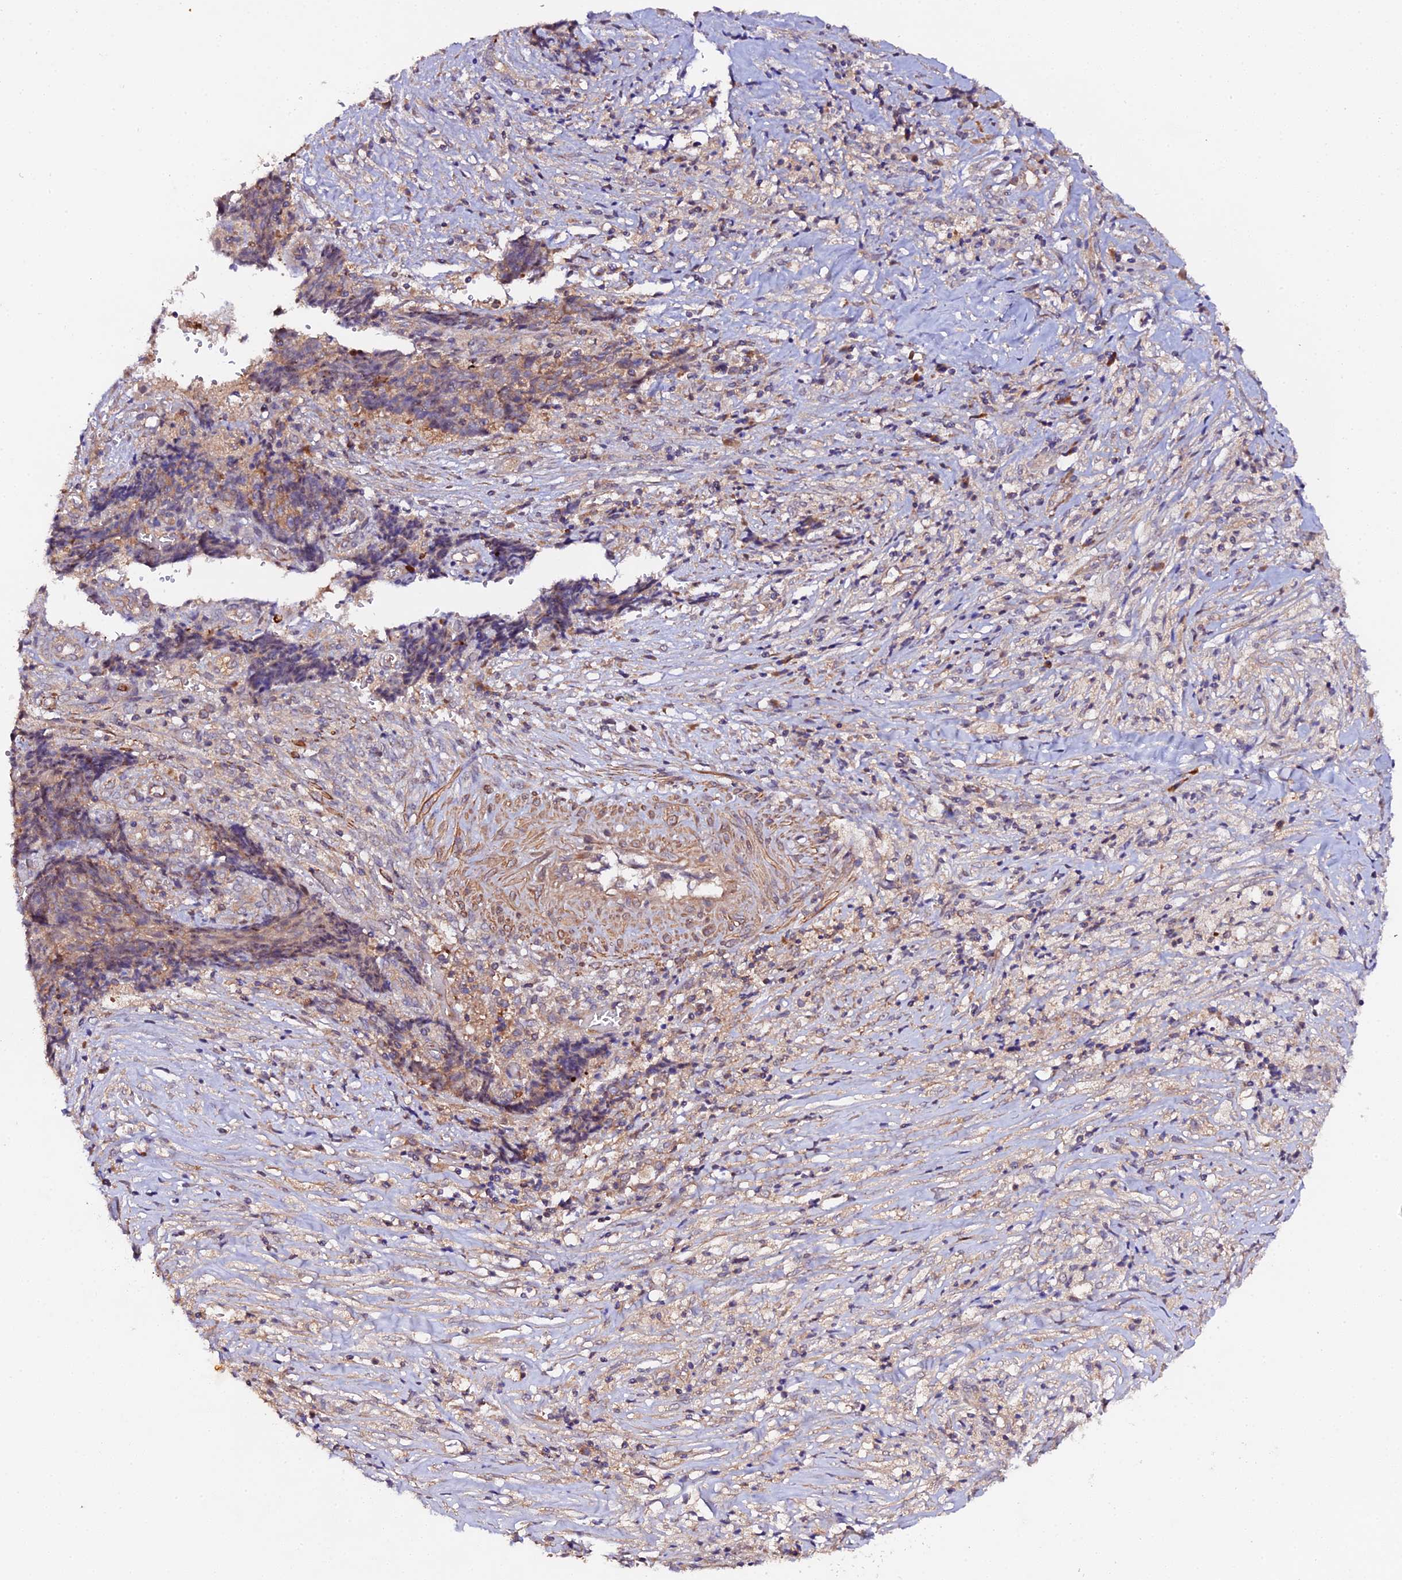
{"staining": {"intensity": "moderate", "quantity": ">75%", "location": "cytoplasmic/membranous"}, "tissue": "ovarian cancer", "cell_type": "Tumor cells", "image_type": "cancer", "snomed": [{"axis": "morphology", "description": "Carcinoma, endometroid"}, {"axis": "topography", "description": "Ovary"}], "caption": "Moderate cytoplasmic/membranous protein expression is present in approximately >75% of tumor cells in endometroid carcinoma (ovarian).", "gene": "TRIM26", "patient": {"sex": "female", "age": 42}}